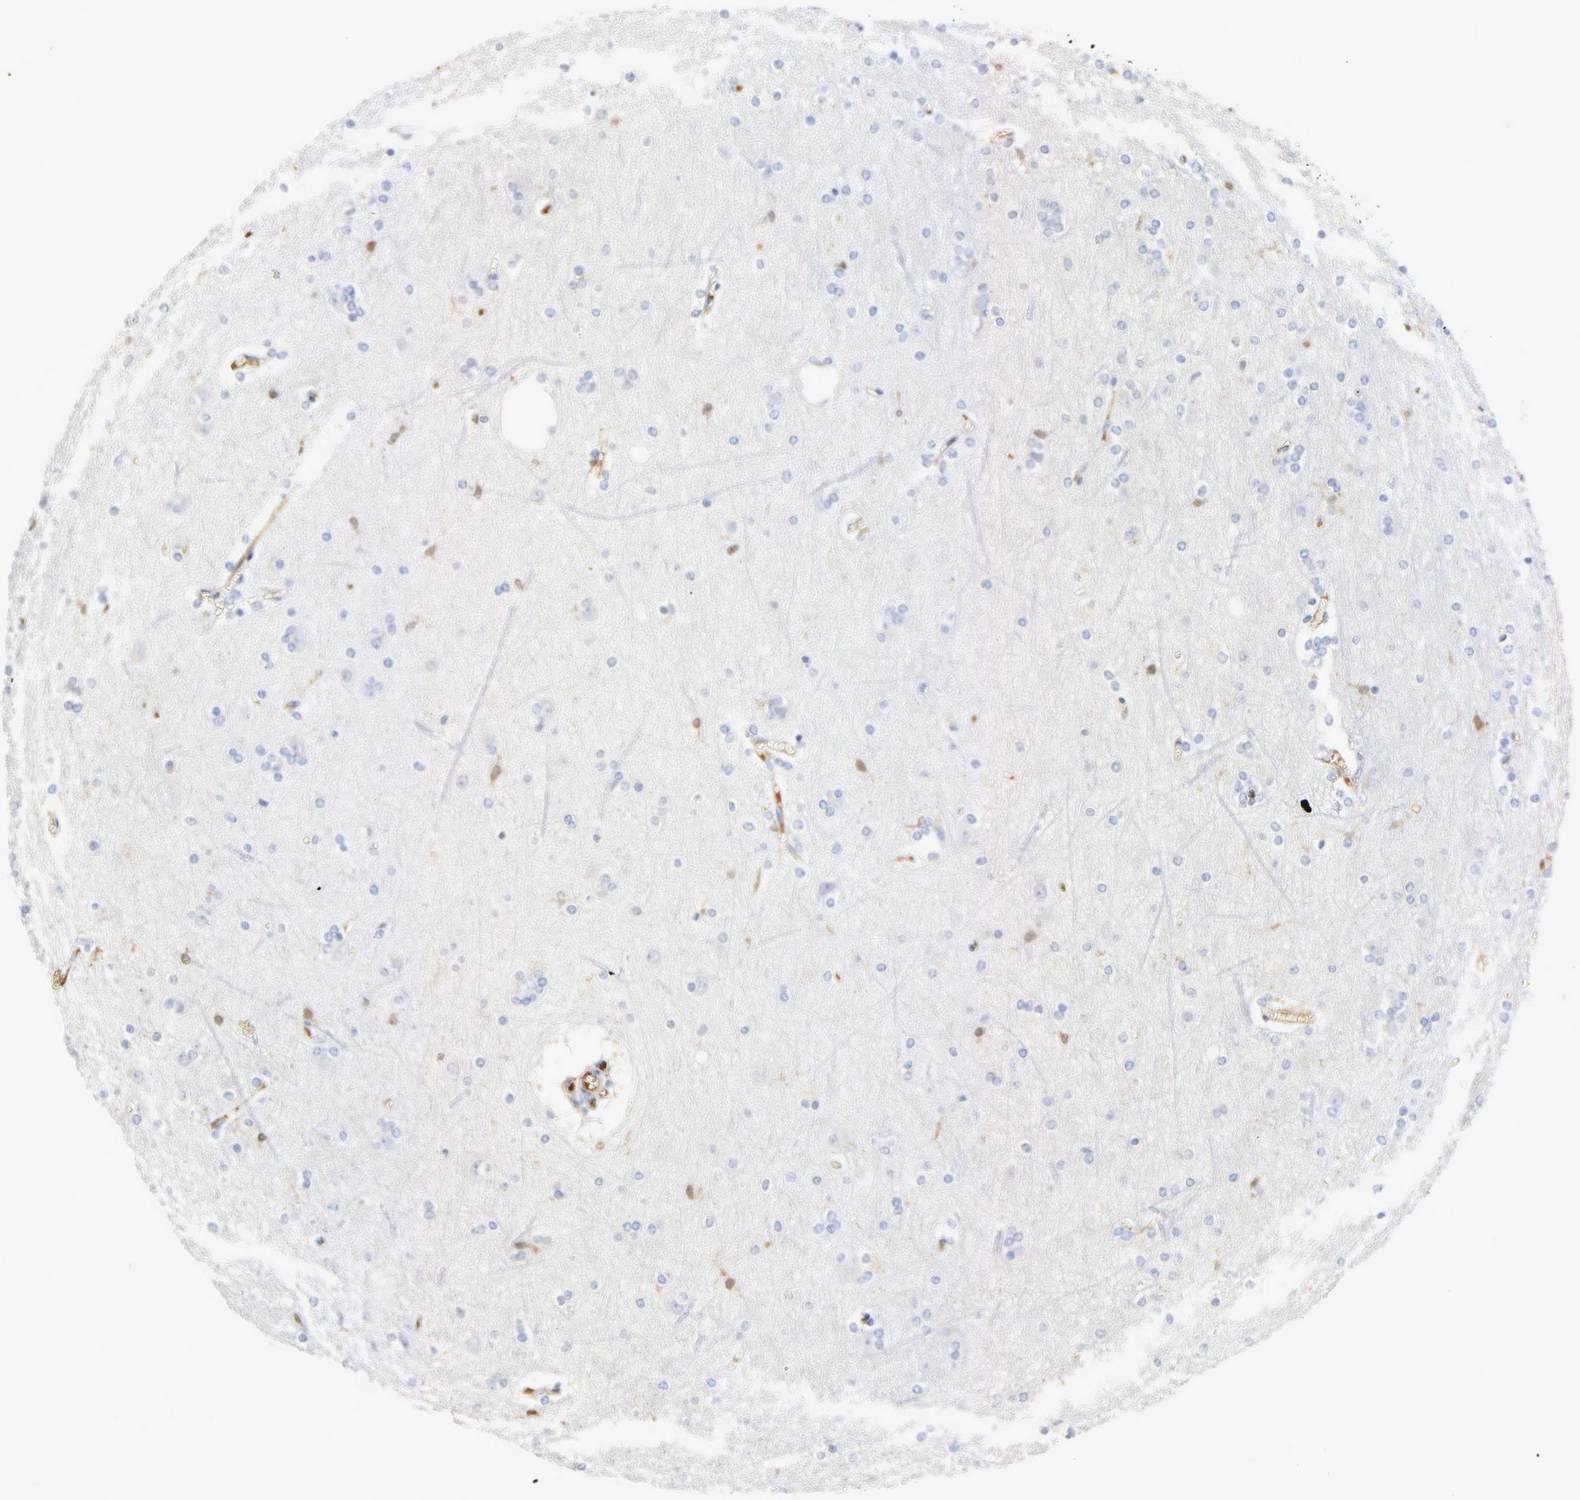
{"staining": {"intensity": "negative", "quantity": "none", "location": "none"}, "tissue": "cerebral cortex", "cell_type": "Endothelial cells", "image_type": "normal", "snomed": [{"axis": "morphology", "description": "Normal tissue, NOS"}, {"axis": "topography", "description": "Cerebral cortex"}], "caption": "Human cerebral cortex stained for a protein using immunohistochemistry reveals no staining in endothelial cells.", "gene": "IL18", "patient": {"sex": "female", "age": 54}}